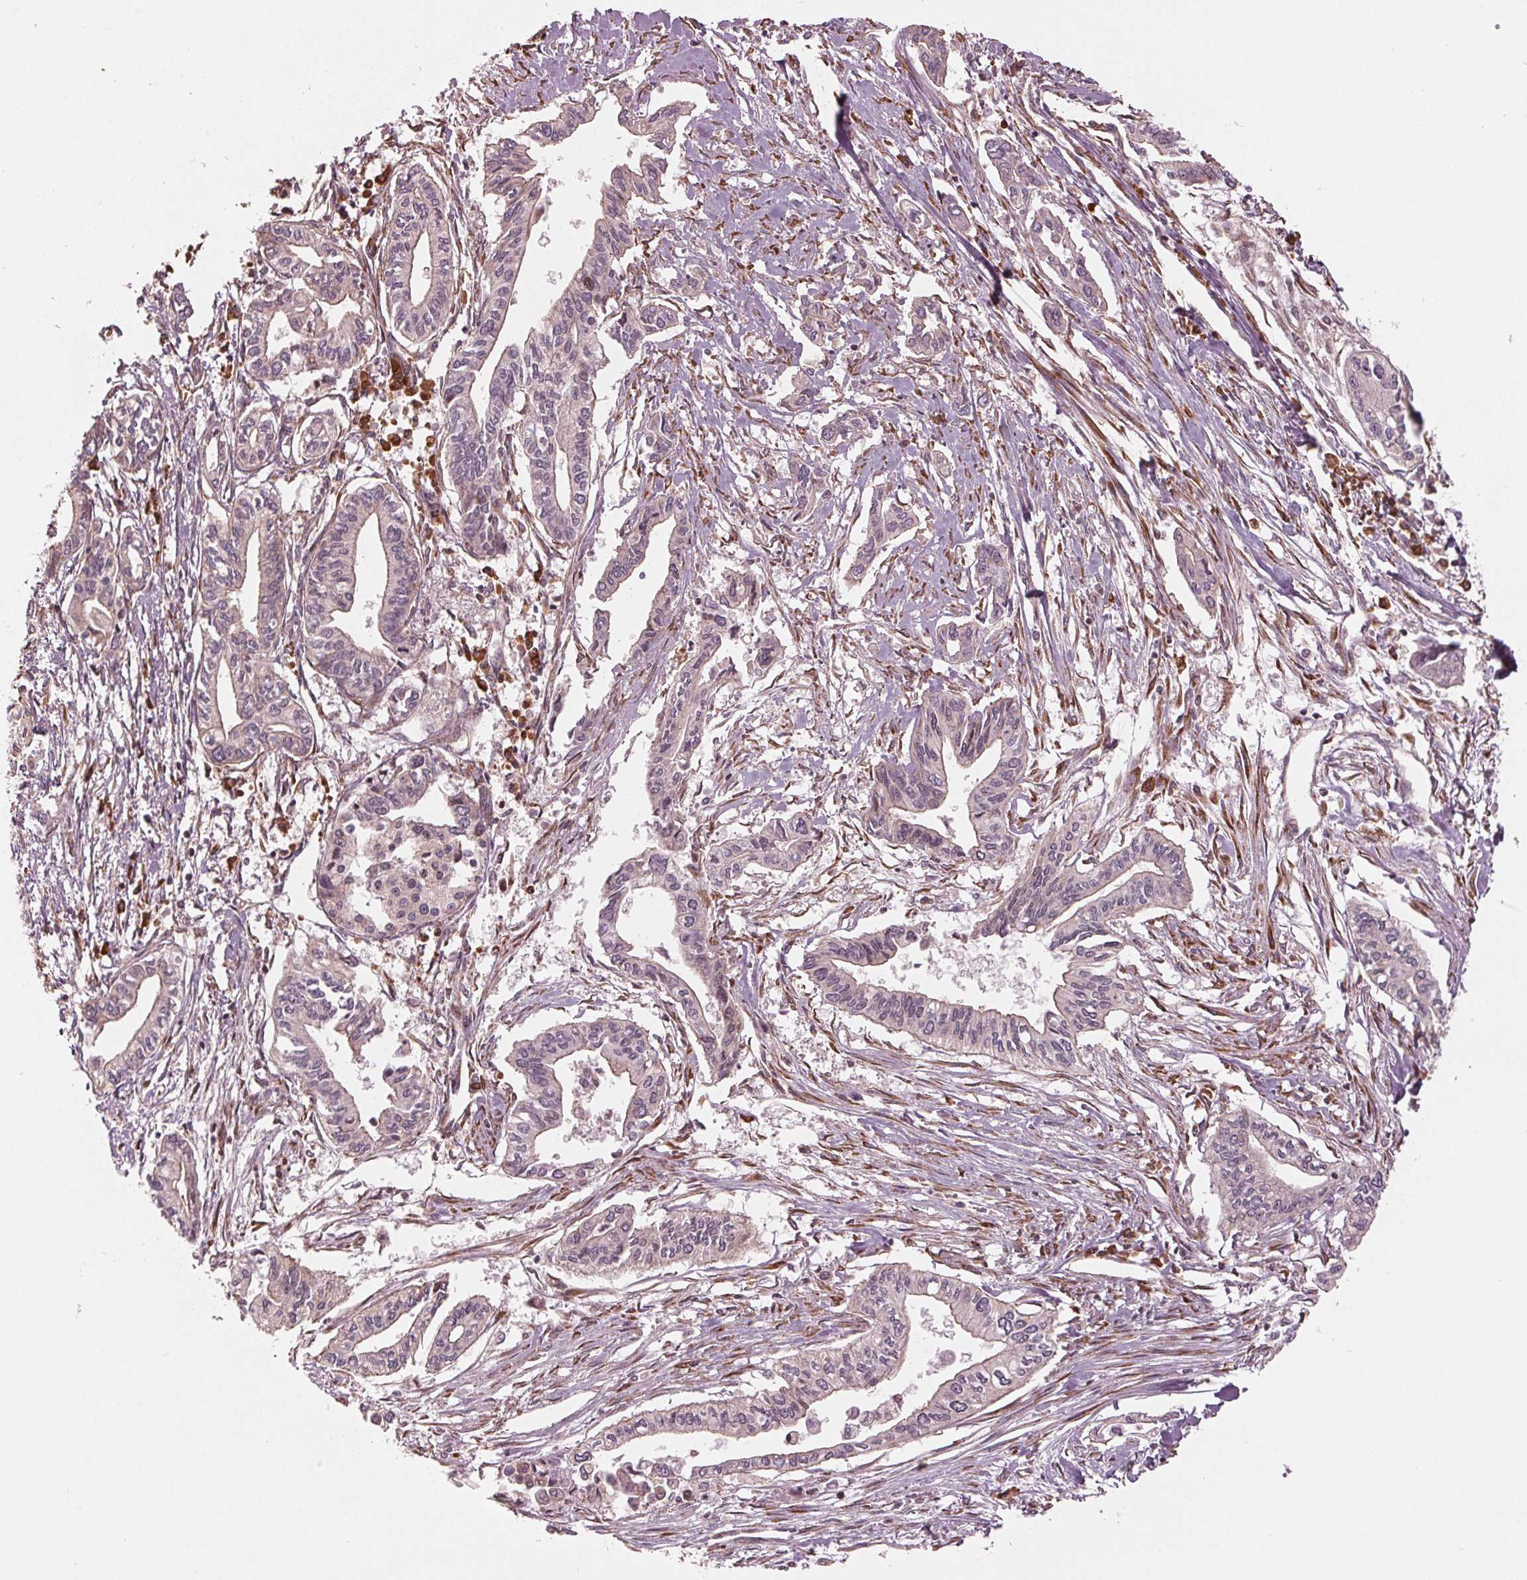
{"staining": {"intensity": "negative", "quantity": "none", "location": "none"}, "tissue": "pancreatic cancer", "cell_type": "Tumor cells", "image_type": "cancer", "snomed": [{"axis": "morphology", "description": "Adenocarcinoma, NOS"}, {"axis": "topography", "description": "Pancreas"}], "caption": "Immunohistochemistry (IHC) photomicrograph of neoplastic tissue: human pancreatic adenocarcinoma stained with DAB (3,3'-diaminobenzidine) reveals no significant protein positivity in tumor cells. (Brightfield microscopy of DAB (3,3'-diaminobenzidine) IHC at high magnification).", "gene": "CMIP", "patient": {"sex": "male", "age": 60}}